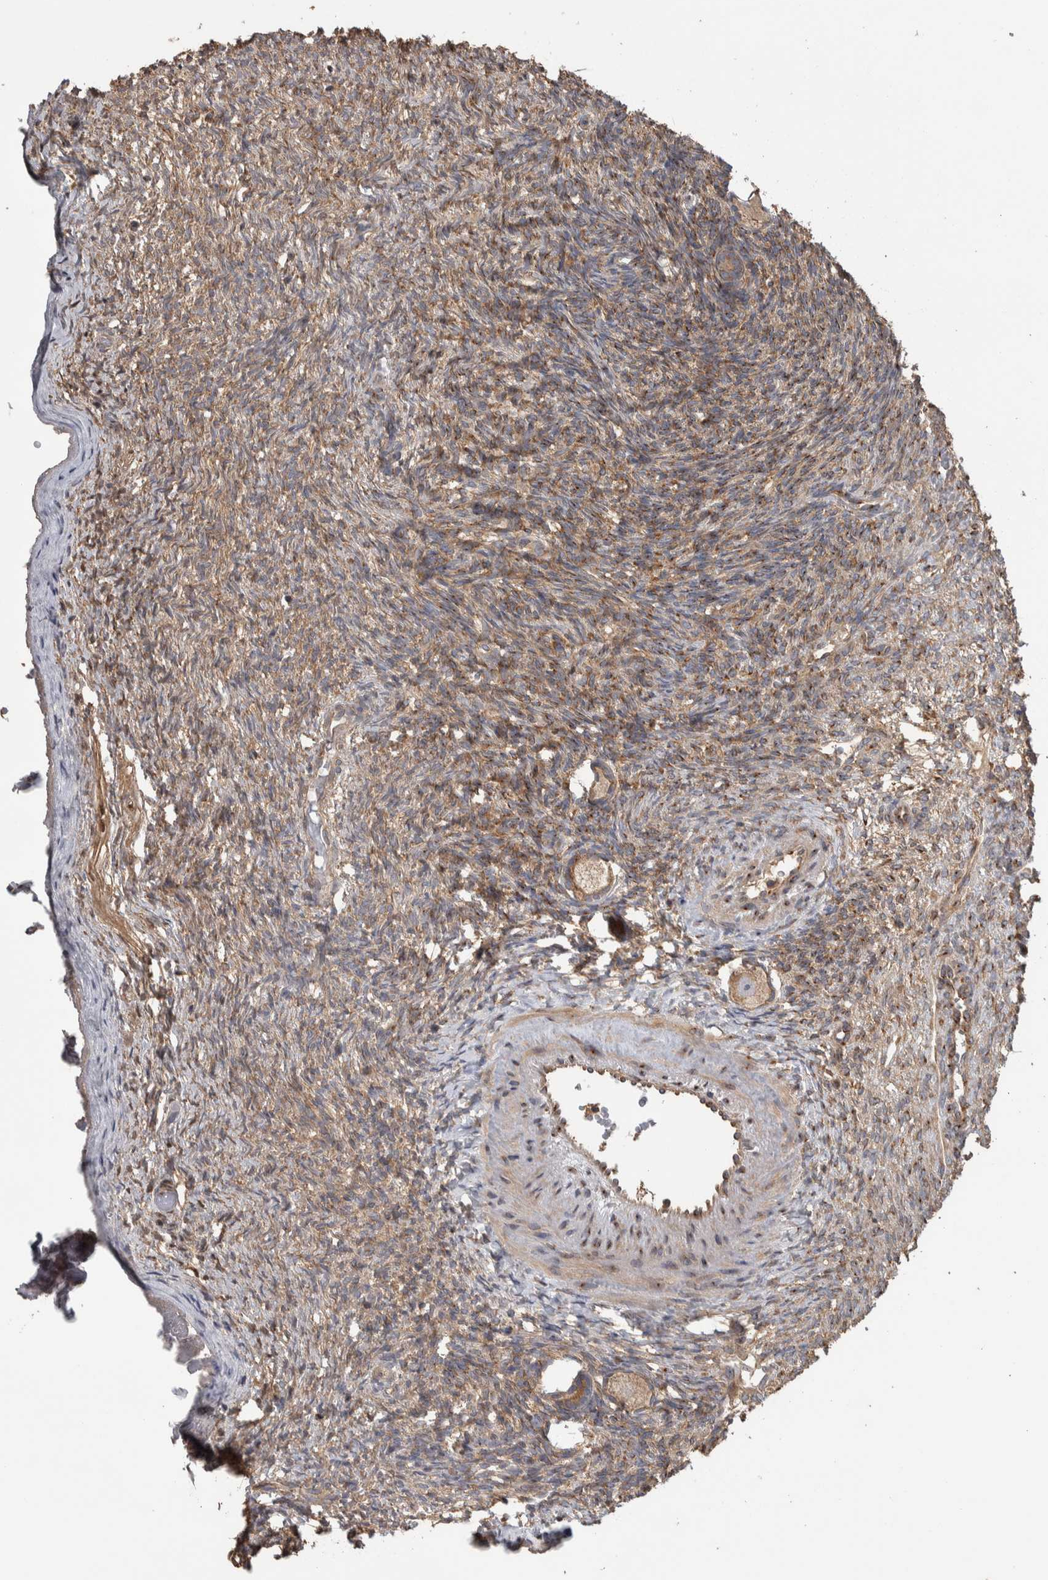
{"staining": {"intensity": "moderate", "quantity": "25%-75%", "location": "cytoplasmic/membranous"}, "tissue": "ovary", "cell_type": "Ovarian stroma cells", "image_type": "normal", "snomed": [{"axis": "morphology", "description": "Normal tissue, NOS"}, {"axis": "topography", "description": "Ovary"}], "caption": "Moderate cytoplasmic/membranous expression for a protein is seen in approximately 25%-75% of ovarian stroma cells of unremarkable ovary using immunohistochemistry.", "gene": "IFRD1", "patient": {"sex": "female", "age": 34}}